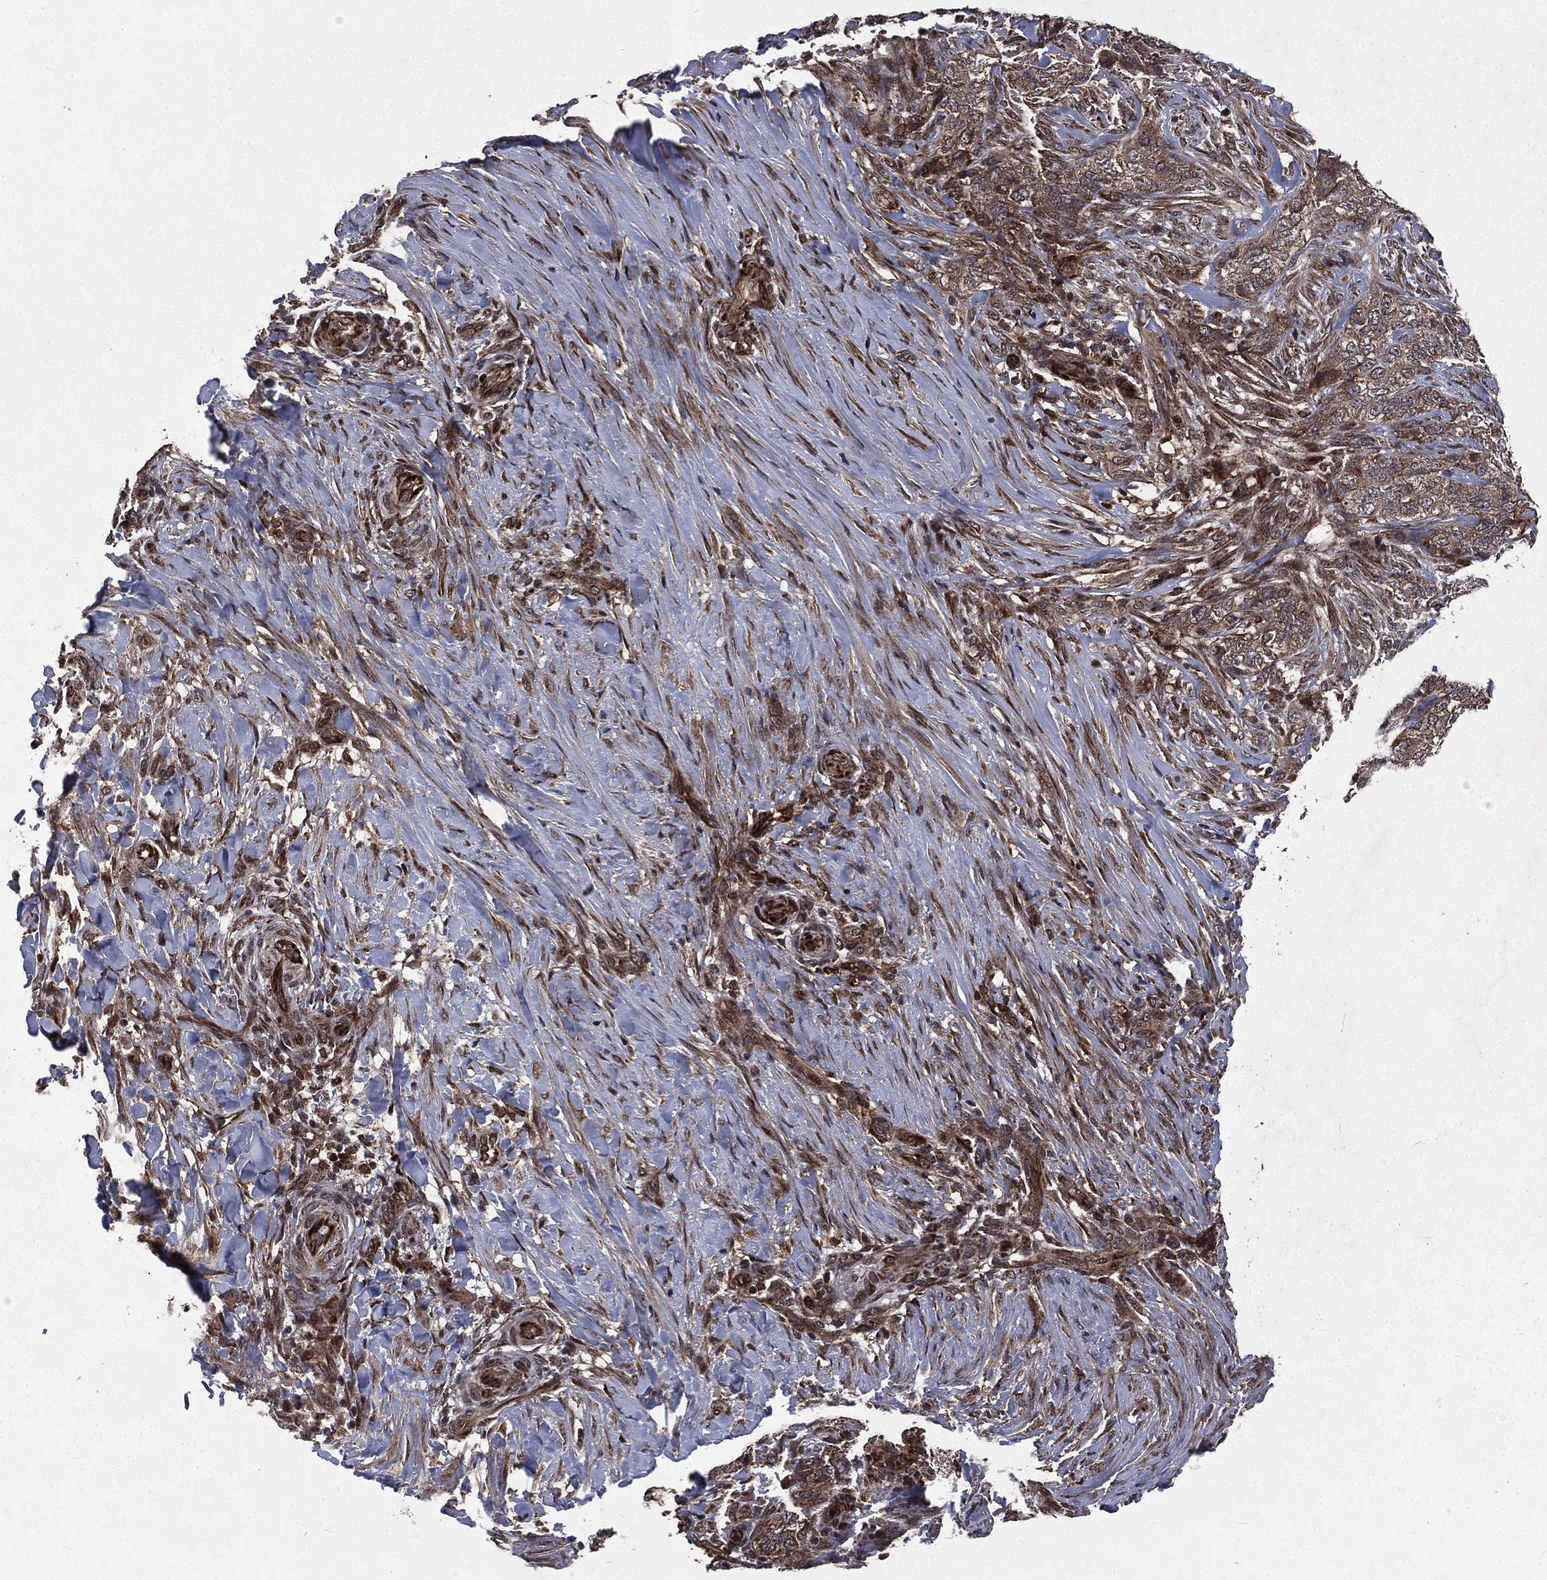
{"staining": {"intensity": "weak", "quantity": "<25%", "location": "cytoplasmic/membranous"}, "tissue": "skin cancer", "cell_type": "Tumor cells", "image_type": "cancer", "snomed": [{"axis": "morphology", "description": "Basal cell carcinoma"}, {"axis": "topography", "description": "Skin"}], "caption": "High magnification brightfield microscopy of skin cancer (basal cell carcinoma) stained with DAB (brown) and counterstained with hematoxylin (blue): tumor cells show no significant staining. (Stains: DAB immunohistochemistry (IHC) with hematoxylin counter stain, Microscopy: brightfield microscopy at high magnification).", "gene": "LENG8", "patient": {"sex": "female", "age": 69}}